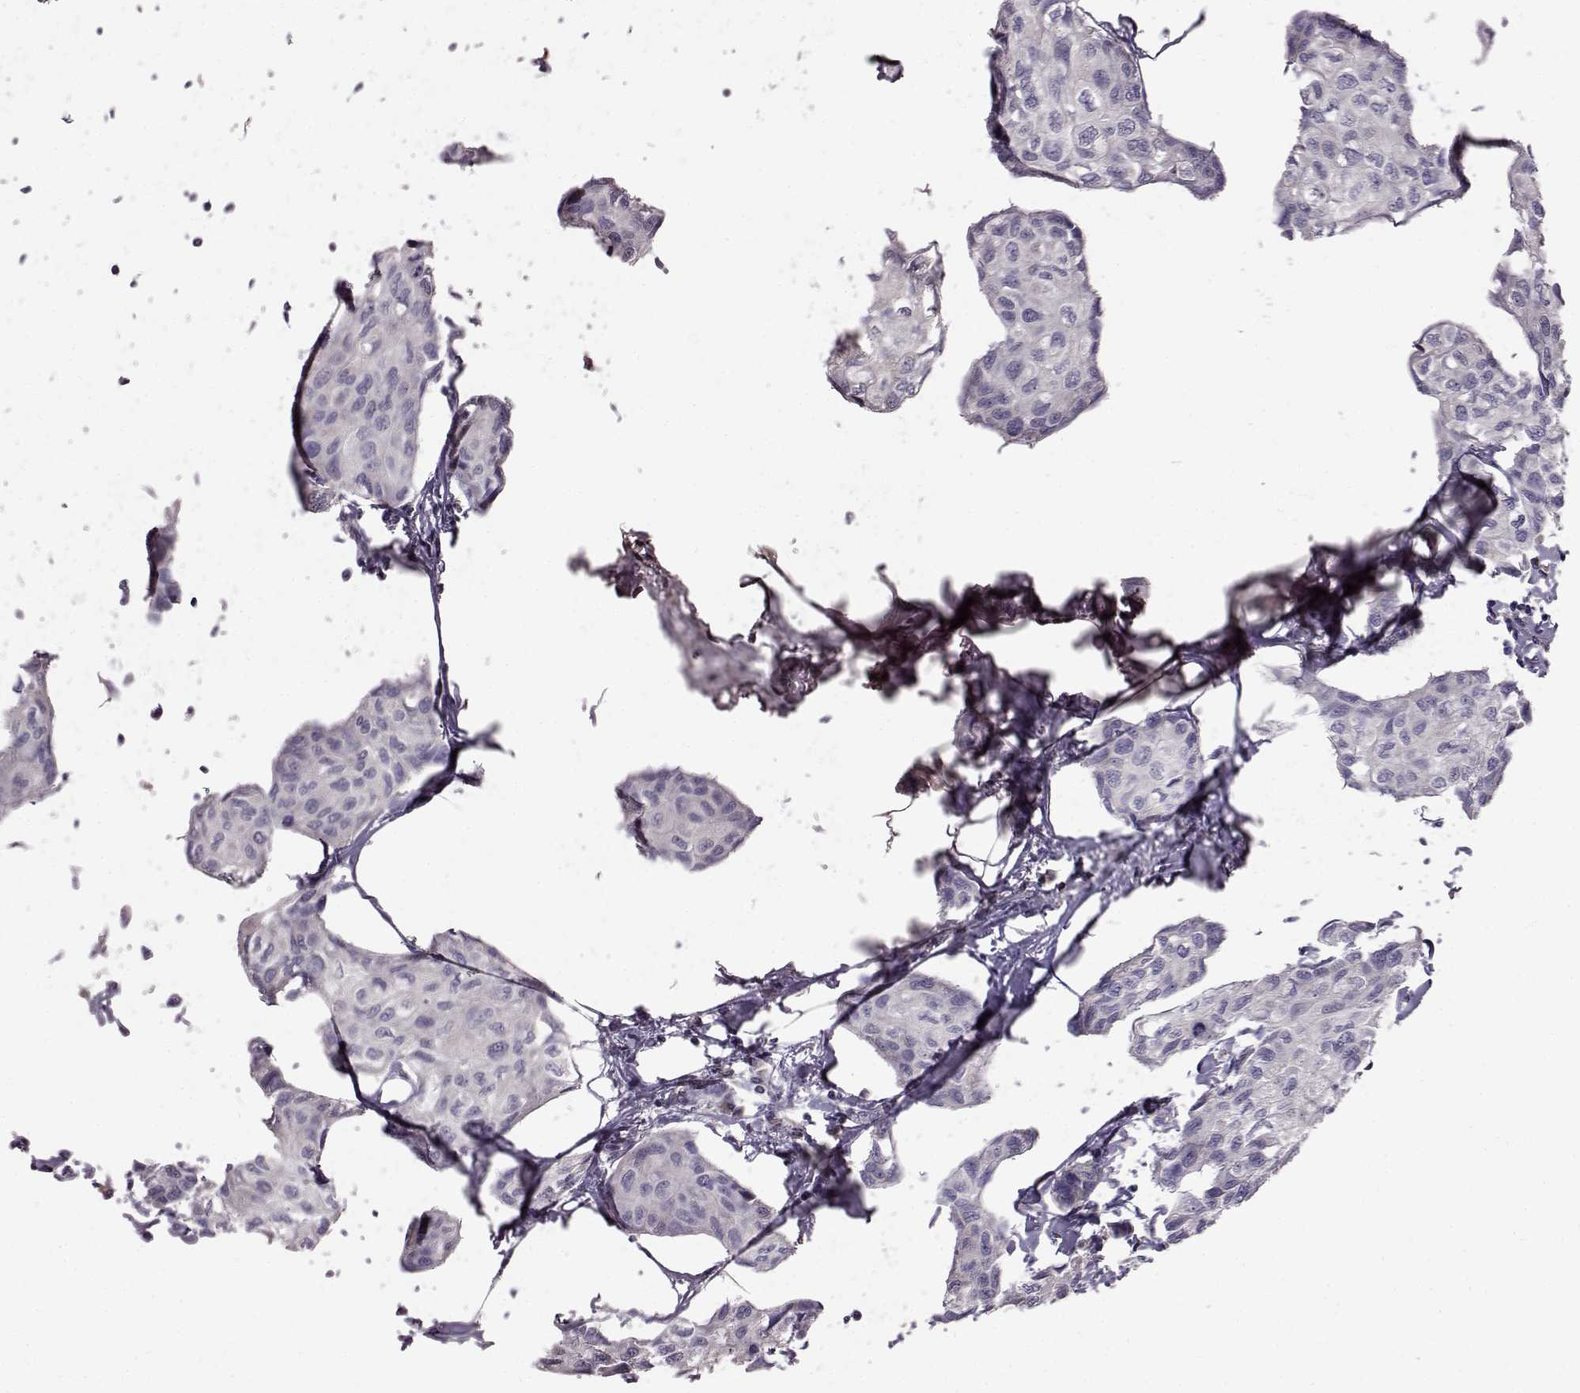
{"staining": {"intensity": "negative", "quantity": "none", "location": "none"}, "tissue": "breast cancer", "cell_type": "Tumor cells", "image_type": "cancer", "snomed": [{"axis": "morphology", "description": "Duct carcinoma"}, {"axis": "topography", "description": "Breast"}], "caption": "Breast cancer was stained to show a protein in brown. There is no significant expression in tumor cells. (Stains: DAB (3,3'-diaminobenzidine) immunohistochemistry (IHC) with hematoxylin counter stain, Microscopy: brightfield microscopy at high magnification).", "gene": "ADGRG2", "patient": {"sex": "female", "age": 80}}